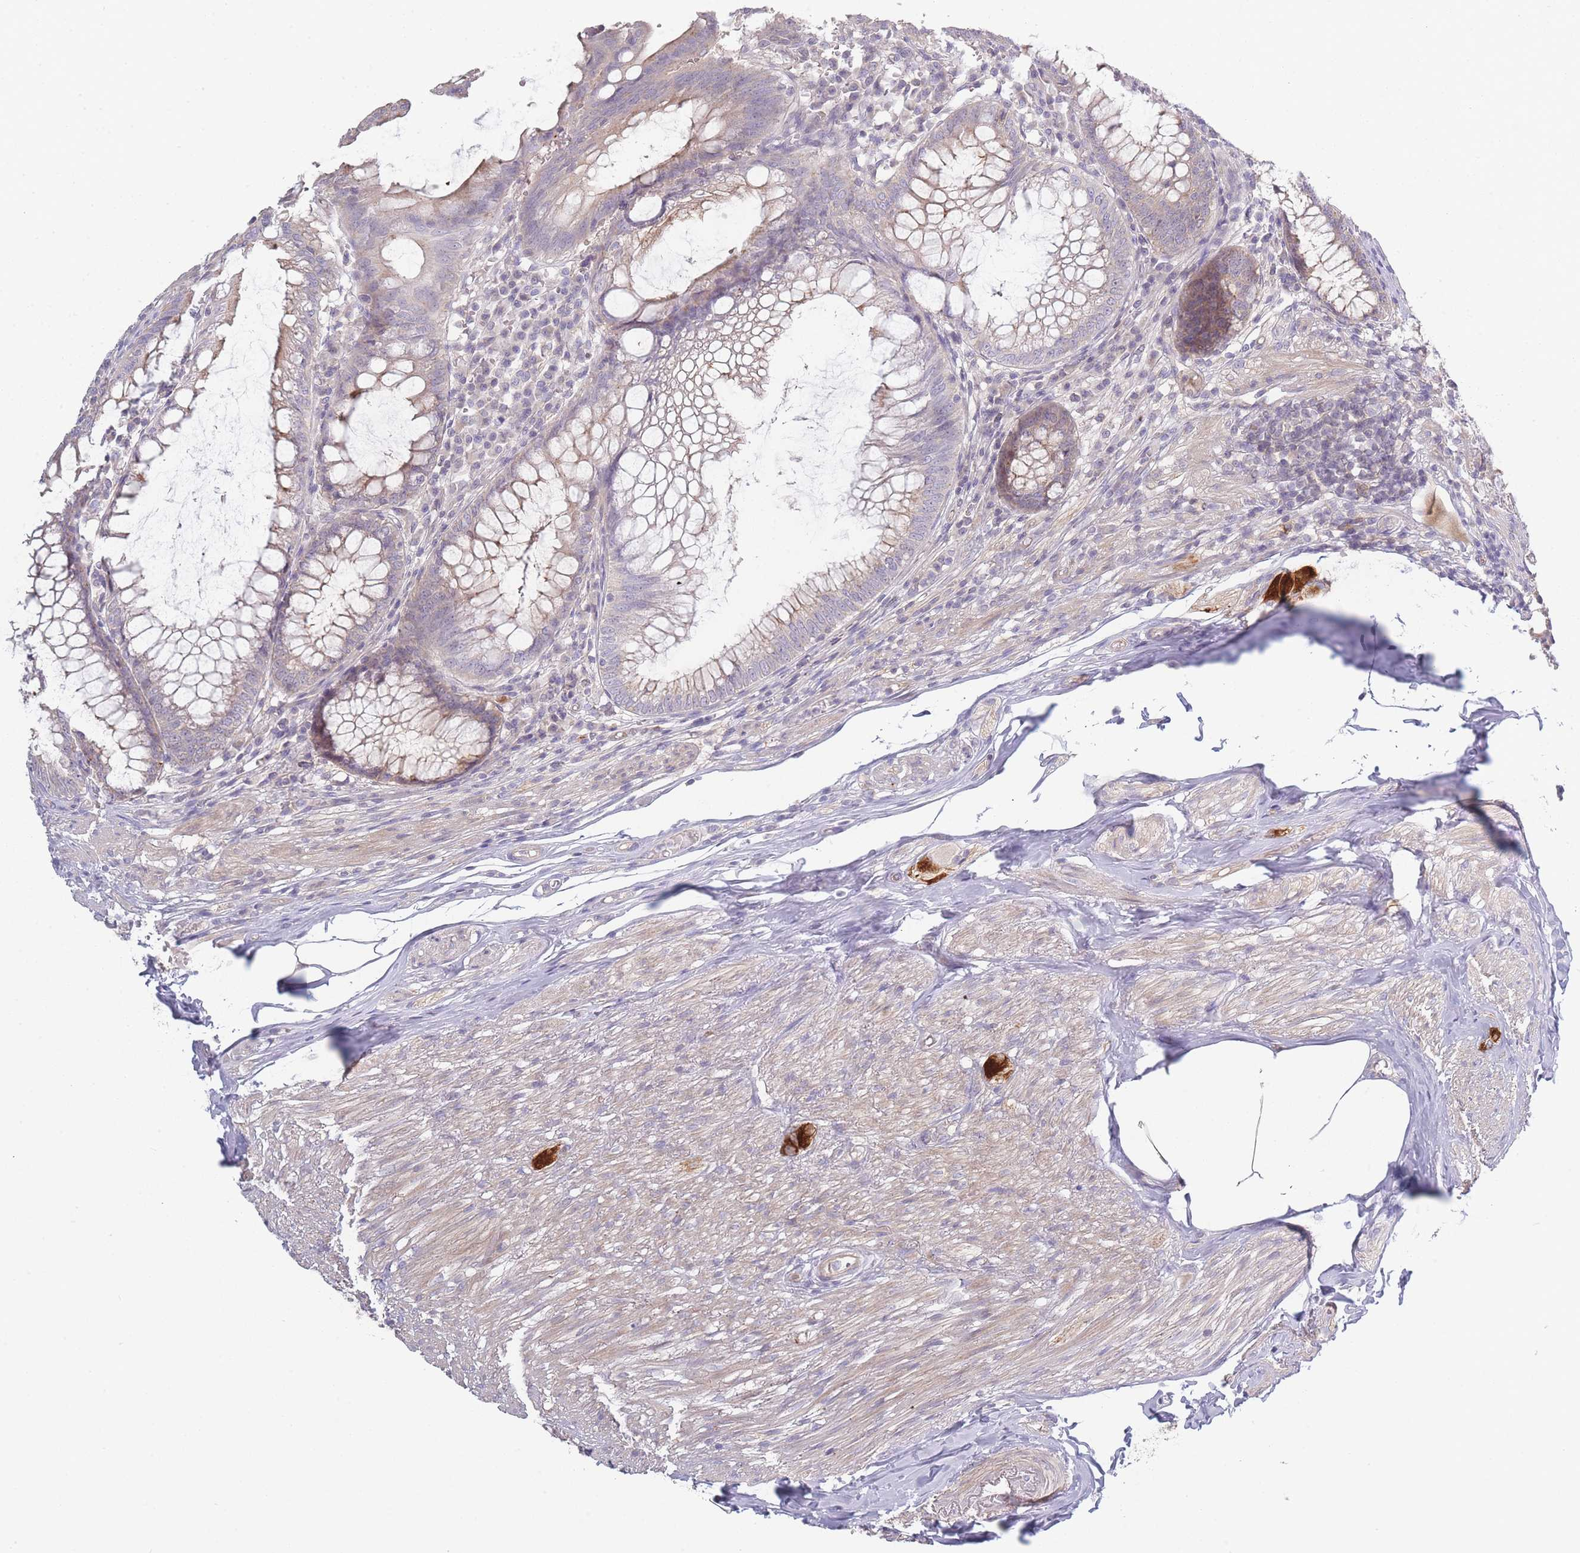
{"staining": {"intensity": "weak", "quantity": "25%-75%", "location": "cytoplasmic/membranous"}, "tissue": "appendix", "cell_type": "Glandular cells", "image_type": "normal", "snomed": [{"axis": "morphology", "description": "Normal tissue, NOS"}, {"axis": "topography", "description": "Appendix"}], "caption": "Appendix stained for a protein (brown) reveals weak cytoplasmic/membranous positive positivity in about 25%-75% of glandular cells.", "gene": "SPHKAP", "patient": {"sex": "male", "age": 83}}